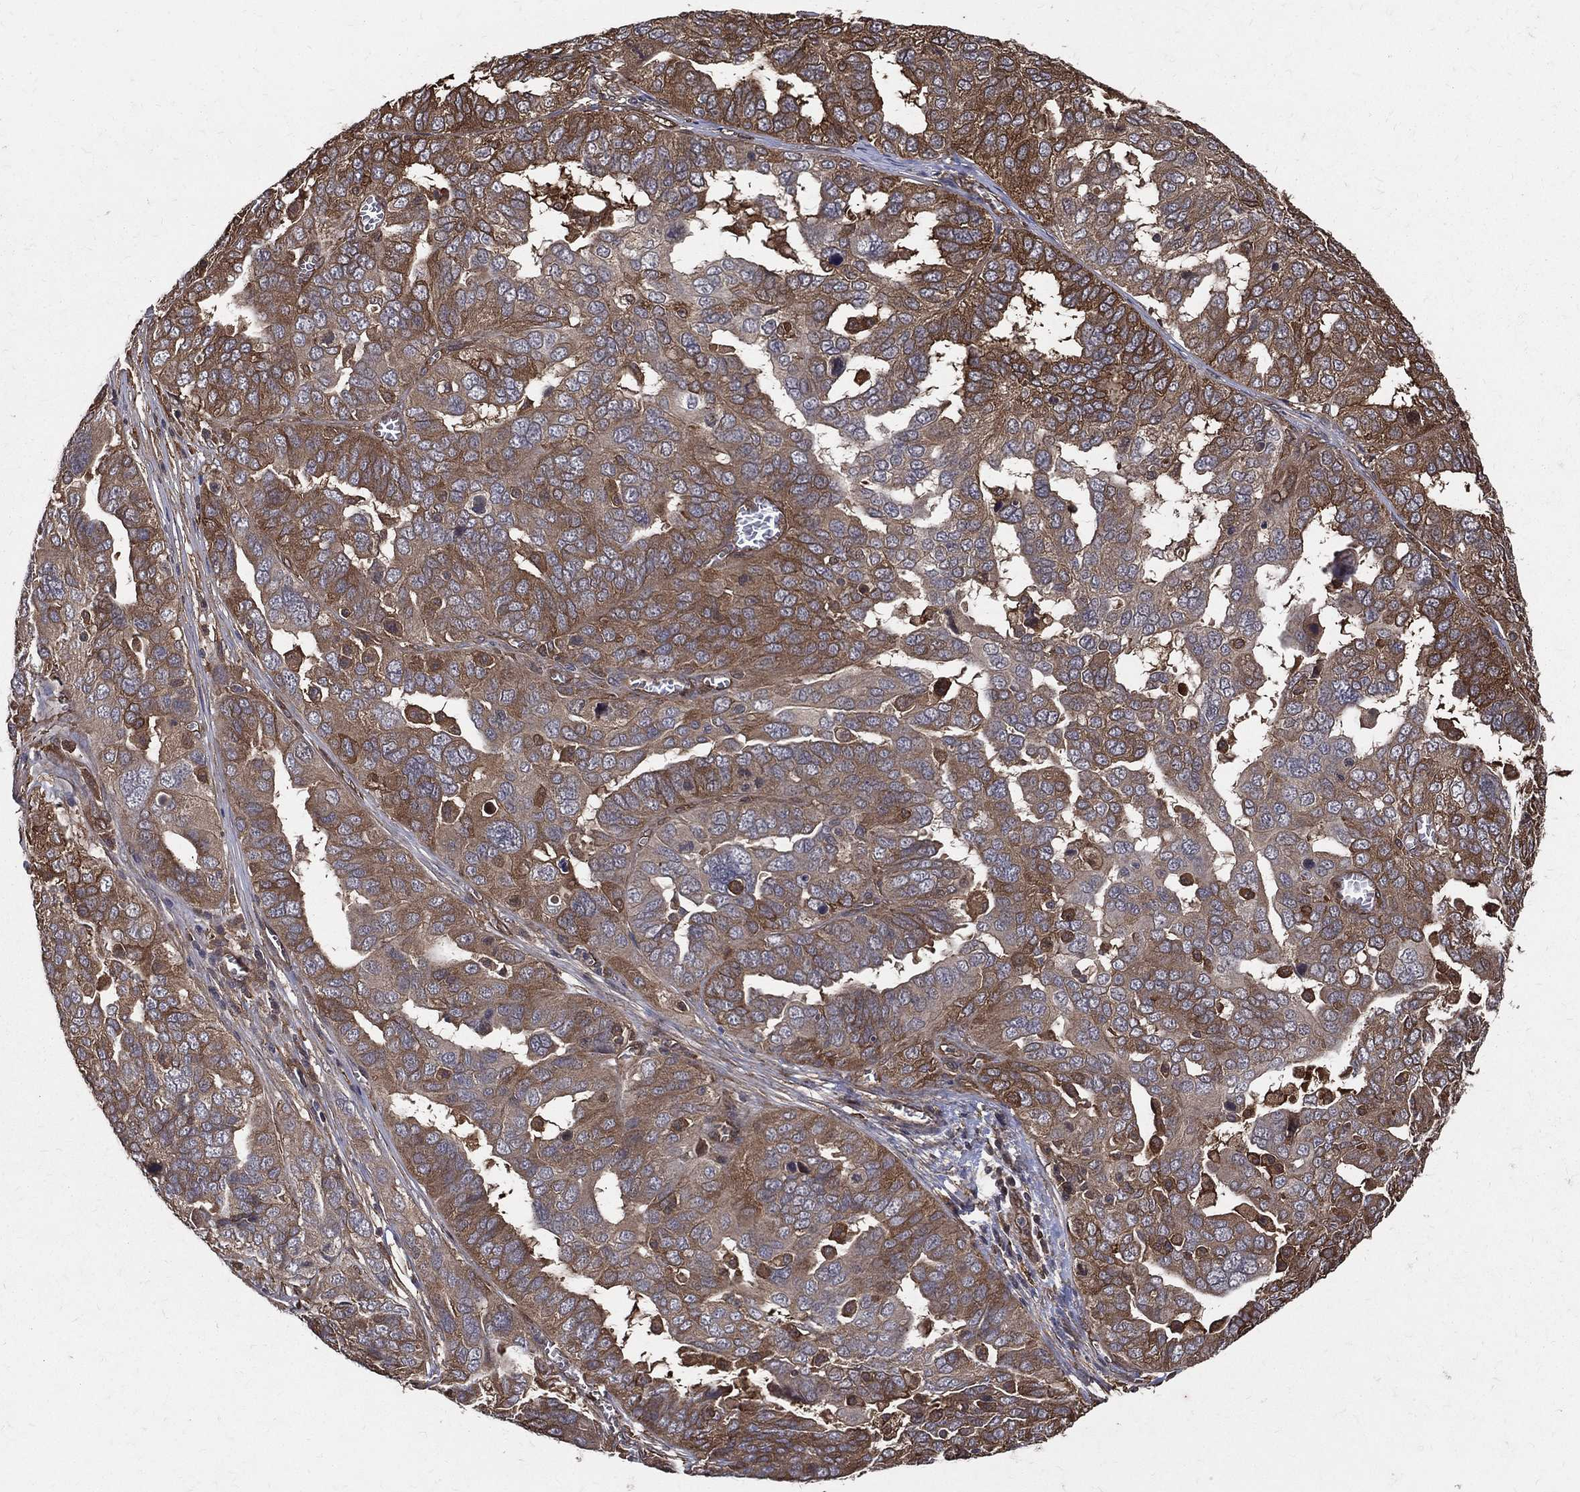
{"staining": {"intensity": "moderate", "quantity": "25%-75%", "location": "cytoplasmic/membranous"}, "tissue": "ovarian cancer", "cell_type": "Tumor cells", "image_type": "cancer", "snomed": [{"axis": "morphology", "description": "Carcinoma, endometroid"}, {"axis": "topography", "description": "Soft tissue"}, {"axis": "topography", "description": "Ovary"}], "caption": "A histopathology image of human ovarian cancer (endometroid carcinoma) stained for a protein shows moderate cytoplasmic/membranous brown staining in tumor cells.", "gene": "DPYSL2", "patient": {"sex": "female", "age": 52}}